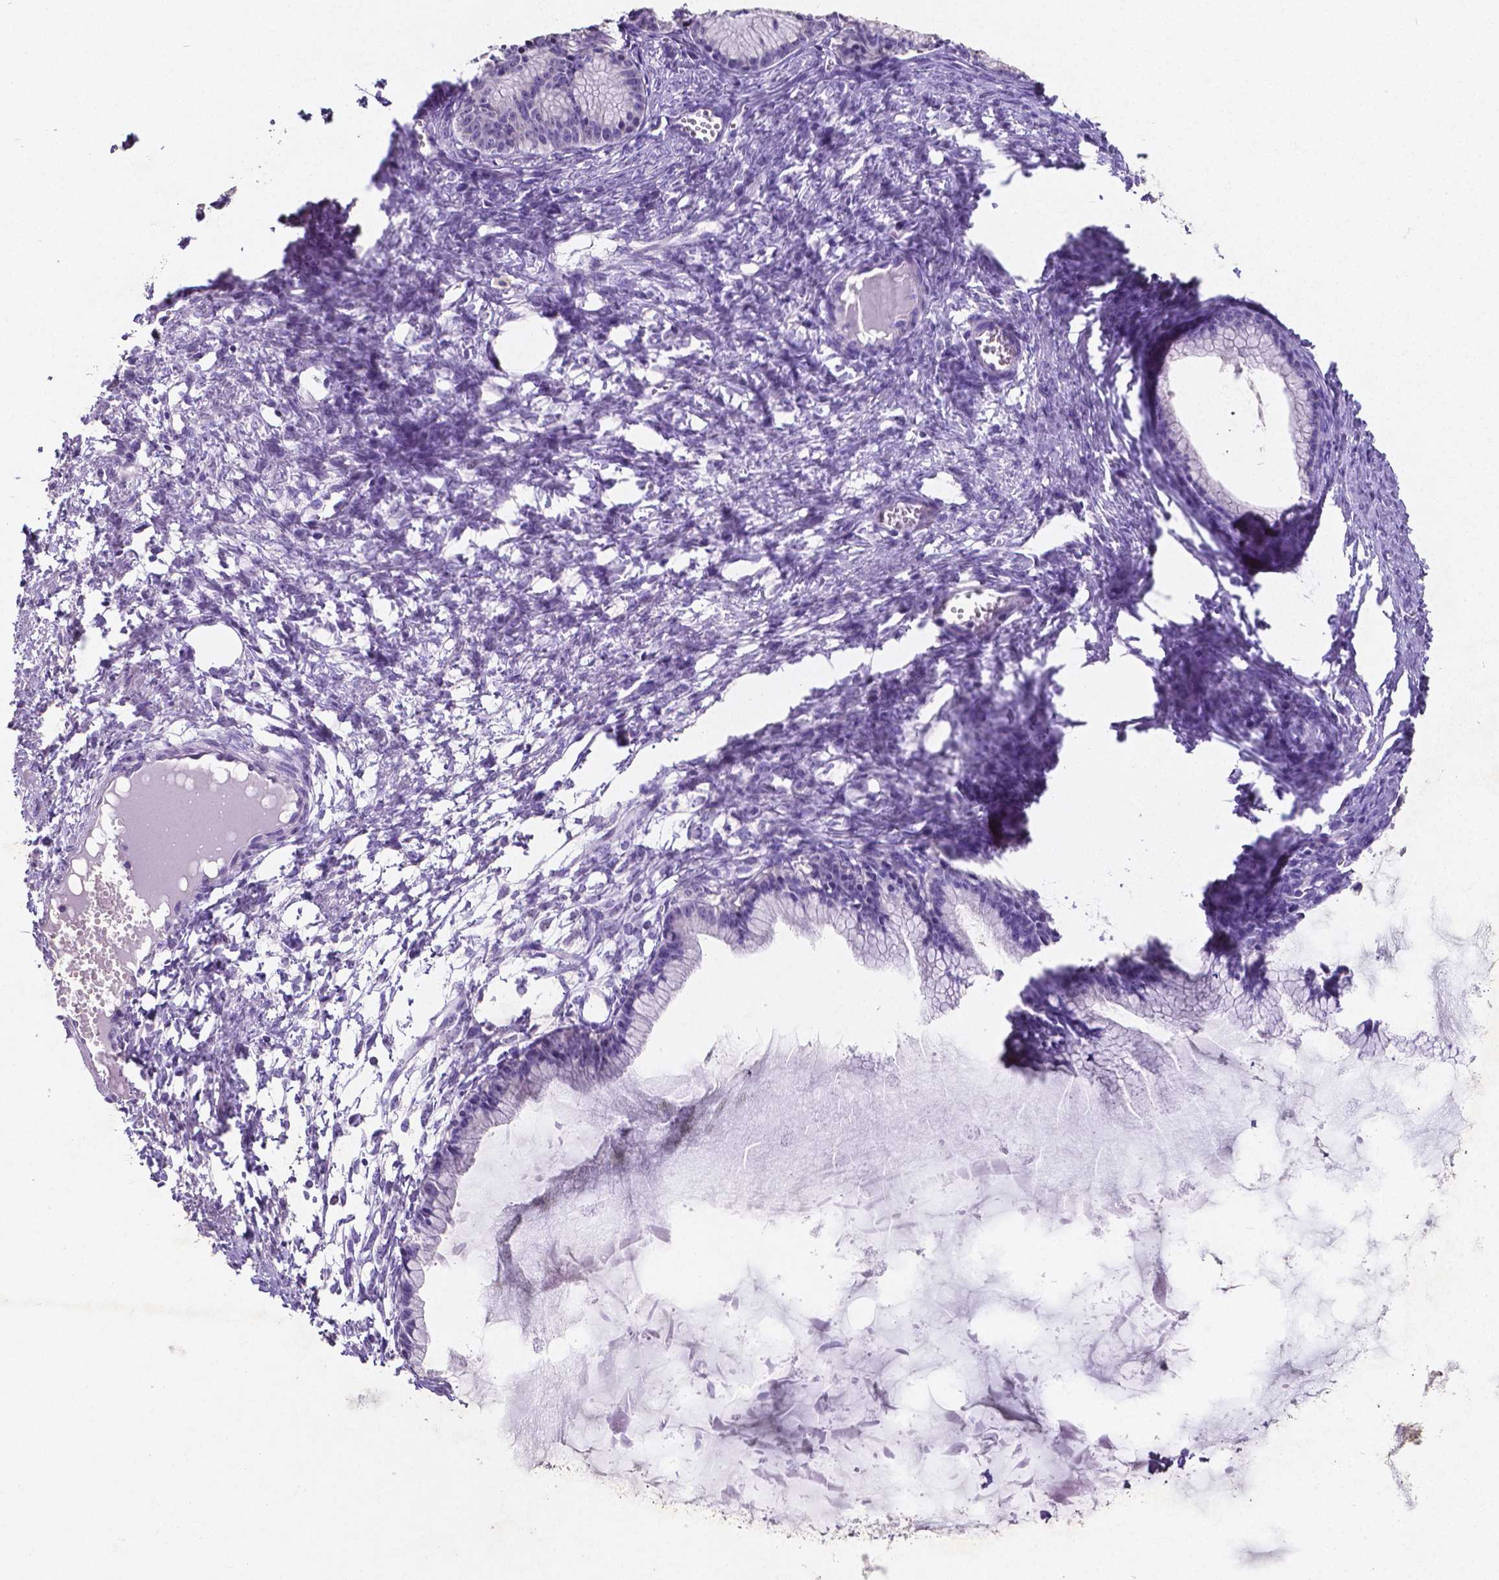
{"staining": {"intensity": "negative", "quantity": "none", "location": "none"}, "tissue": "ovarian cancer", "cell_type": "Tumor cells", "image_type": "cancer", "snomed": [{"axis": "morphology", "description": "Cystadenocarcinoma, mucinous, NOS"}, {"axis": "topography", "description": "Ovary"}], "caption": "This is an immunohistochemistry histopathology image of ovarian cancer. There is no expression in tumor cells.", "gene": "SATB2", "patient": {"sex": "female", "age": 41}}